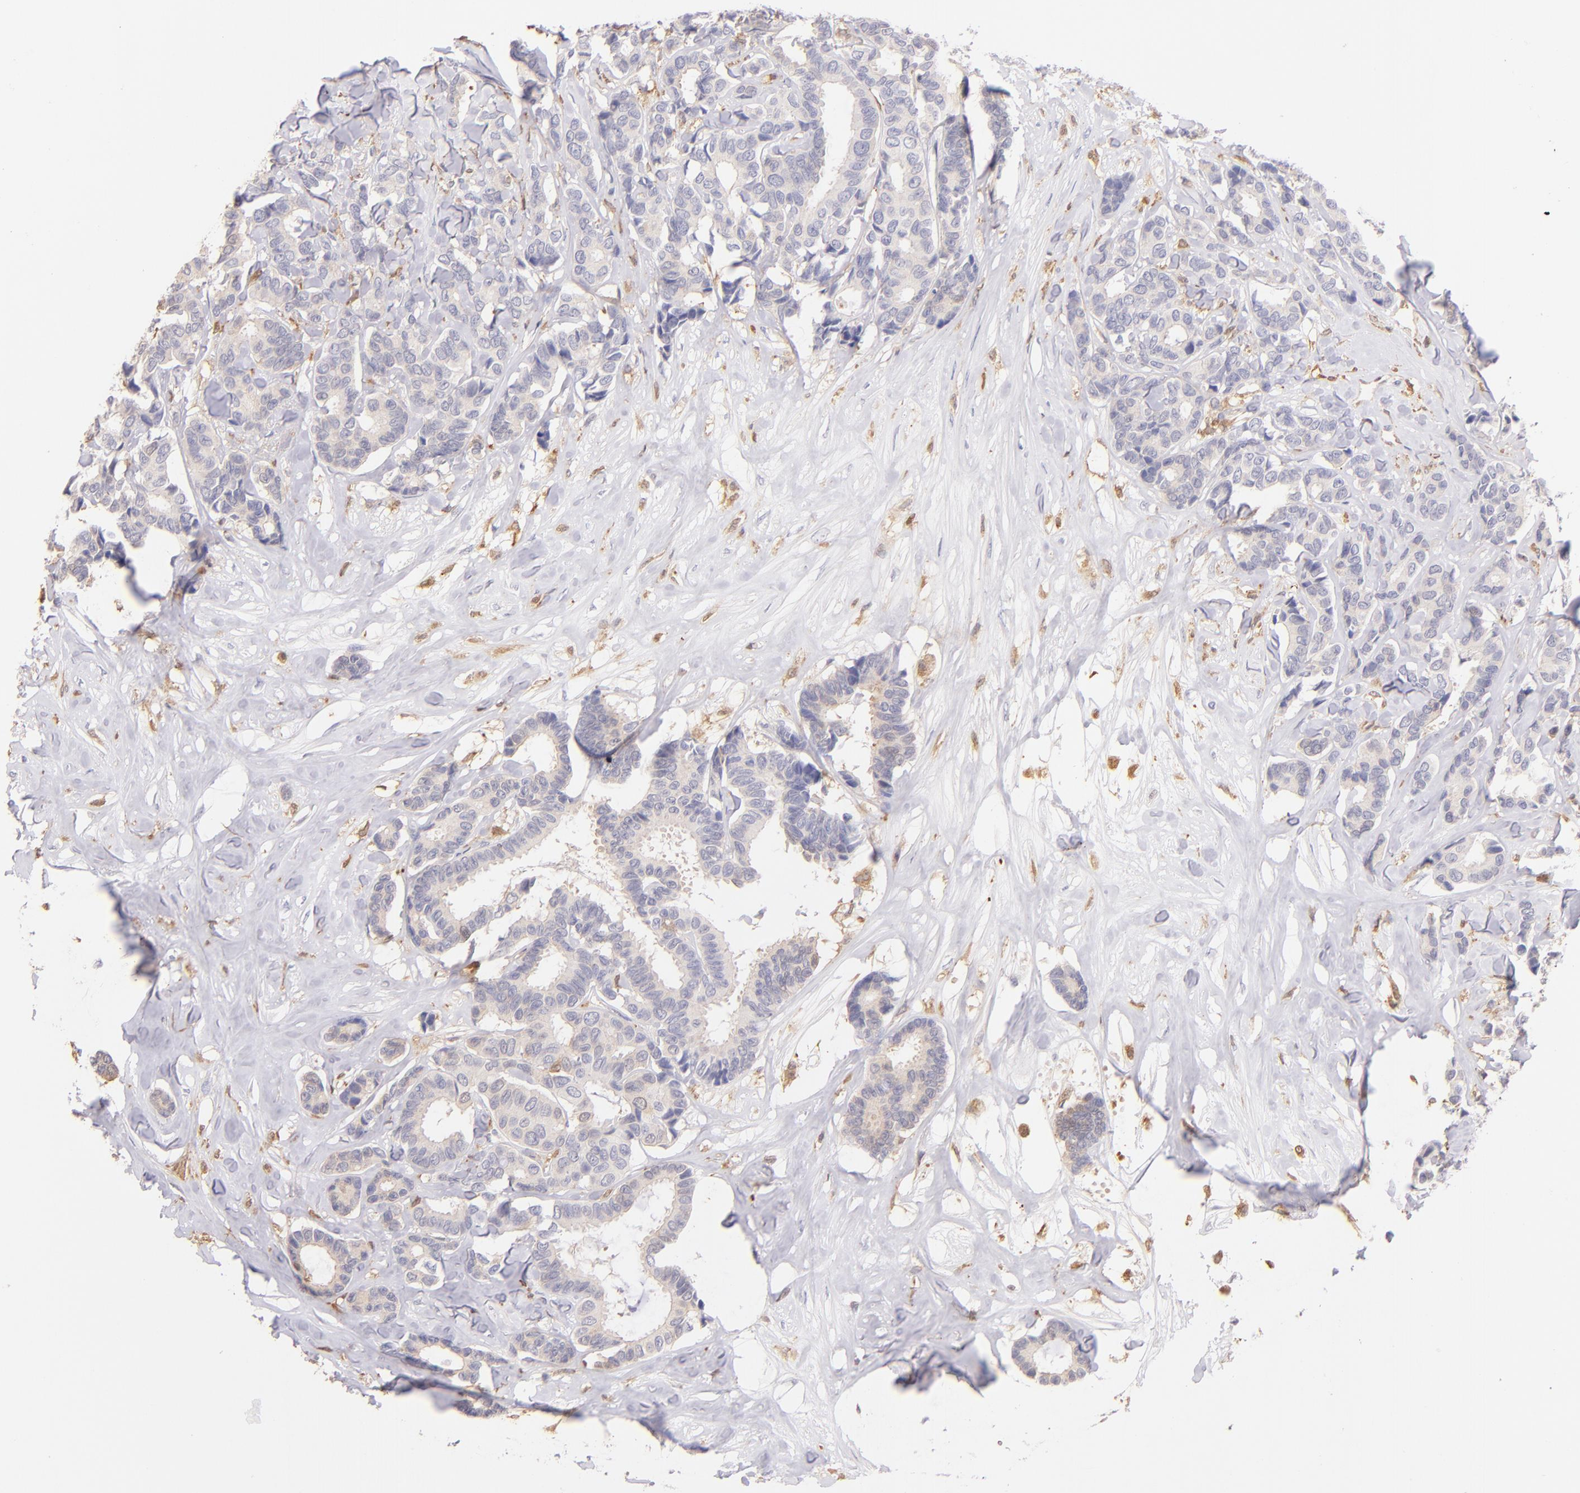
{"staining": {"intensity": "moderate", "quantity": "25%-75%", "location": "cytoplasmic/membranous"}, "tissue": "breast cancer", "cell_type": "Tumor cells", "image_type": "cancer", "snomed": [{"axis": "morphology", "description": "Duct carcinoma"}, {"axis": "topography", "description": "Breast"}], "caption": "IHC staining of breast cancer (invasive ductal carcinoma), which exhibits medium levels of moderate cytoplasmic/membranous expression in about 25%-75% of tumor cells indicating moderate cytoplasmic/membranous protein staining. The staining was performed using DAB (brown) for protein detection and nuclei were counterstained in hematoxylin (blue).", "gene": "BTK", "patient": {"sex": "female", "age": 87}}